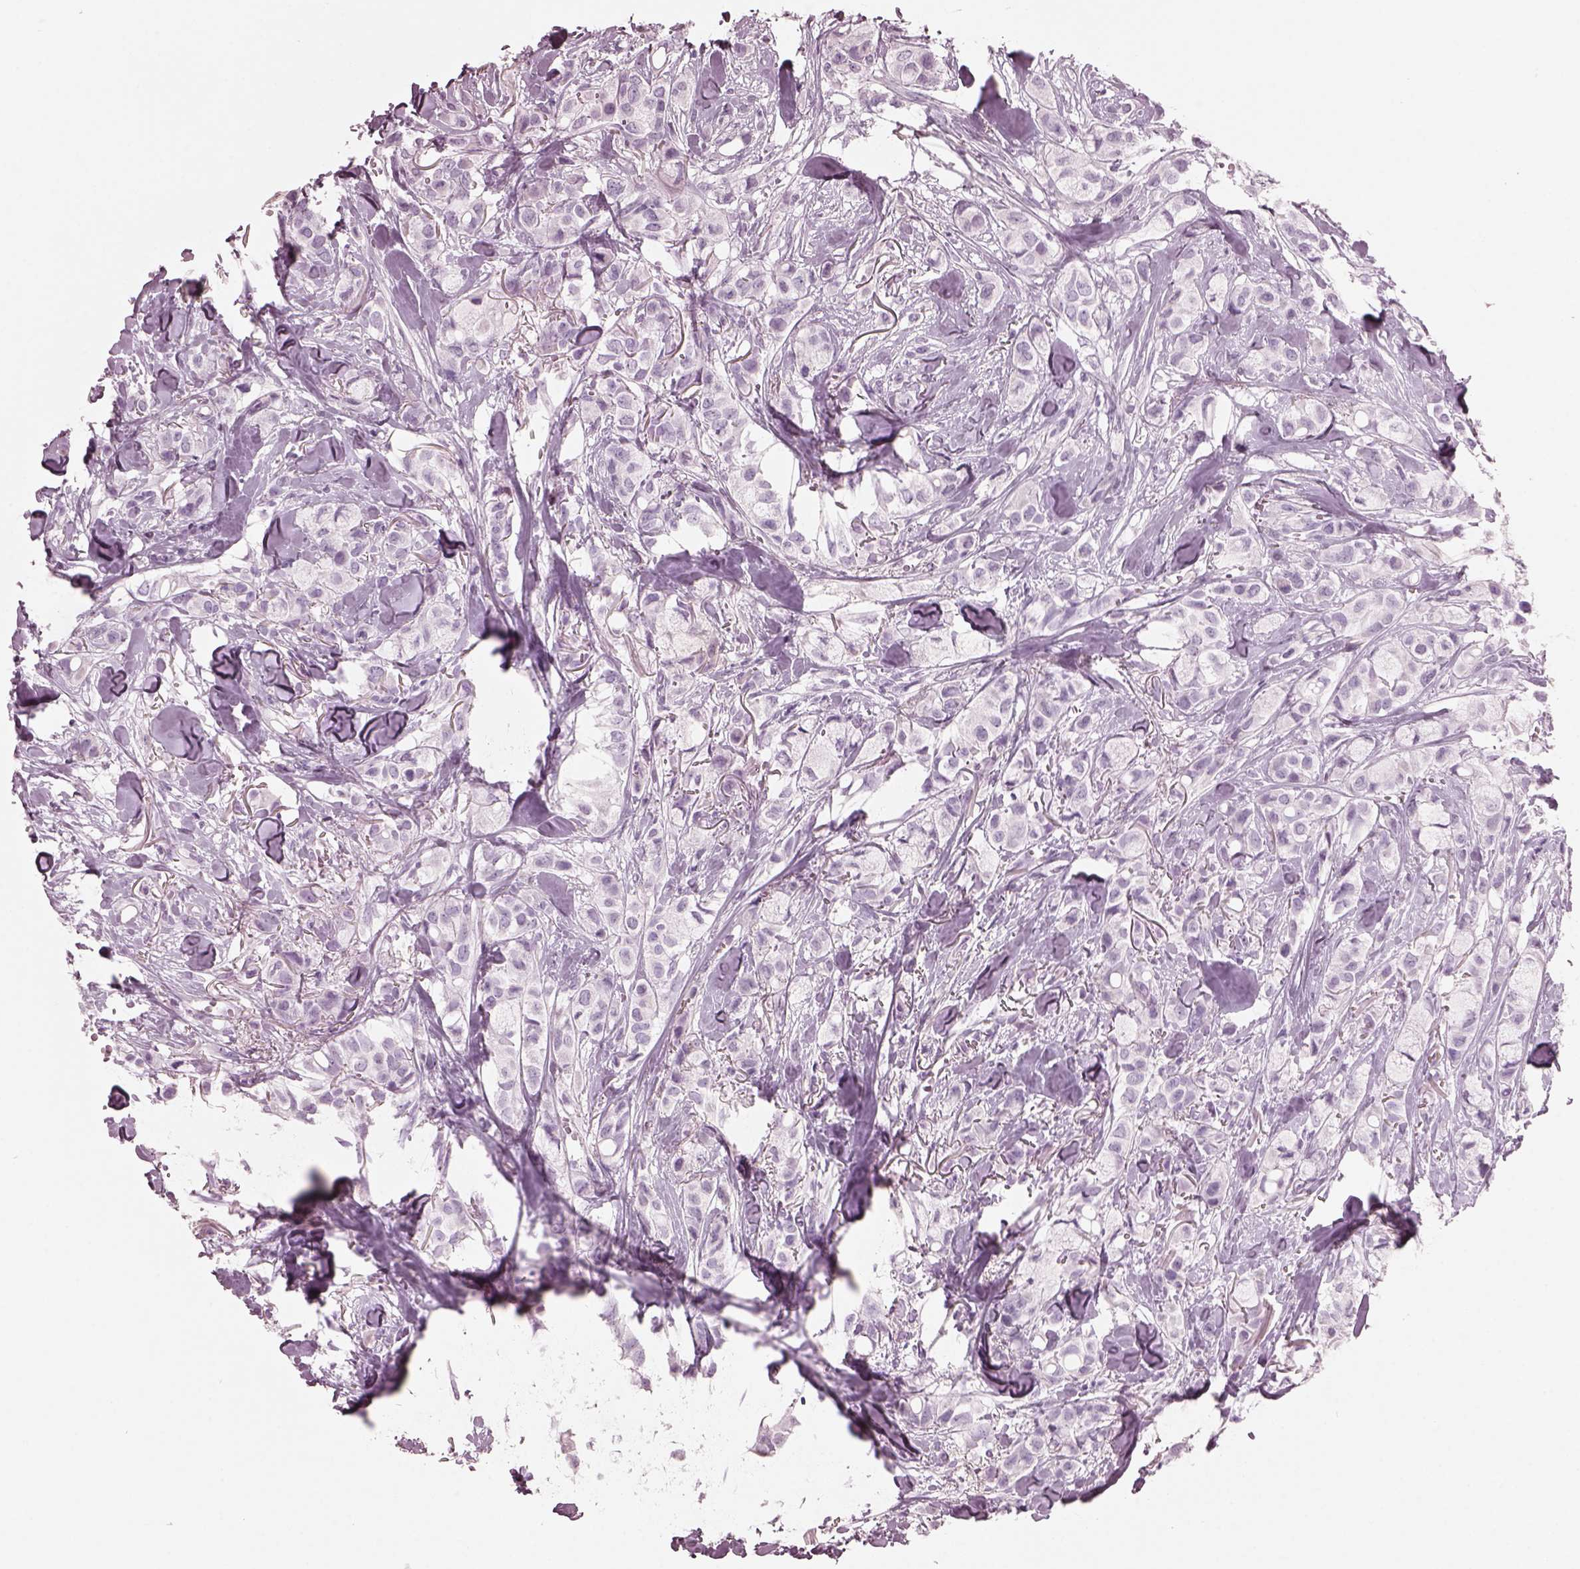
{"staining": {"intensity": "negative", "quantity": "none", "location": "none"}, "tissue": "breast cancer", "cell_type": "Tumor cells", "image_type": "cancer", "snomed": [{"axis": "morphology", "description": "Duct carcinoma"}, {"axis": "topography", "description": "Breast"}], "caption": "This is an immunohistochemistry image of human breast cancer (infiltrating ductal carcinoma). There is no positivity in tumor cells.", "gene": "HYDIN", "patient": {"sex": "female", "age": 85}}